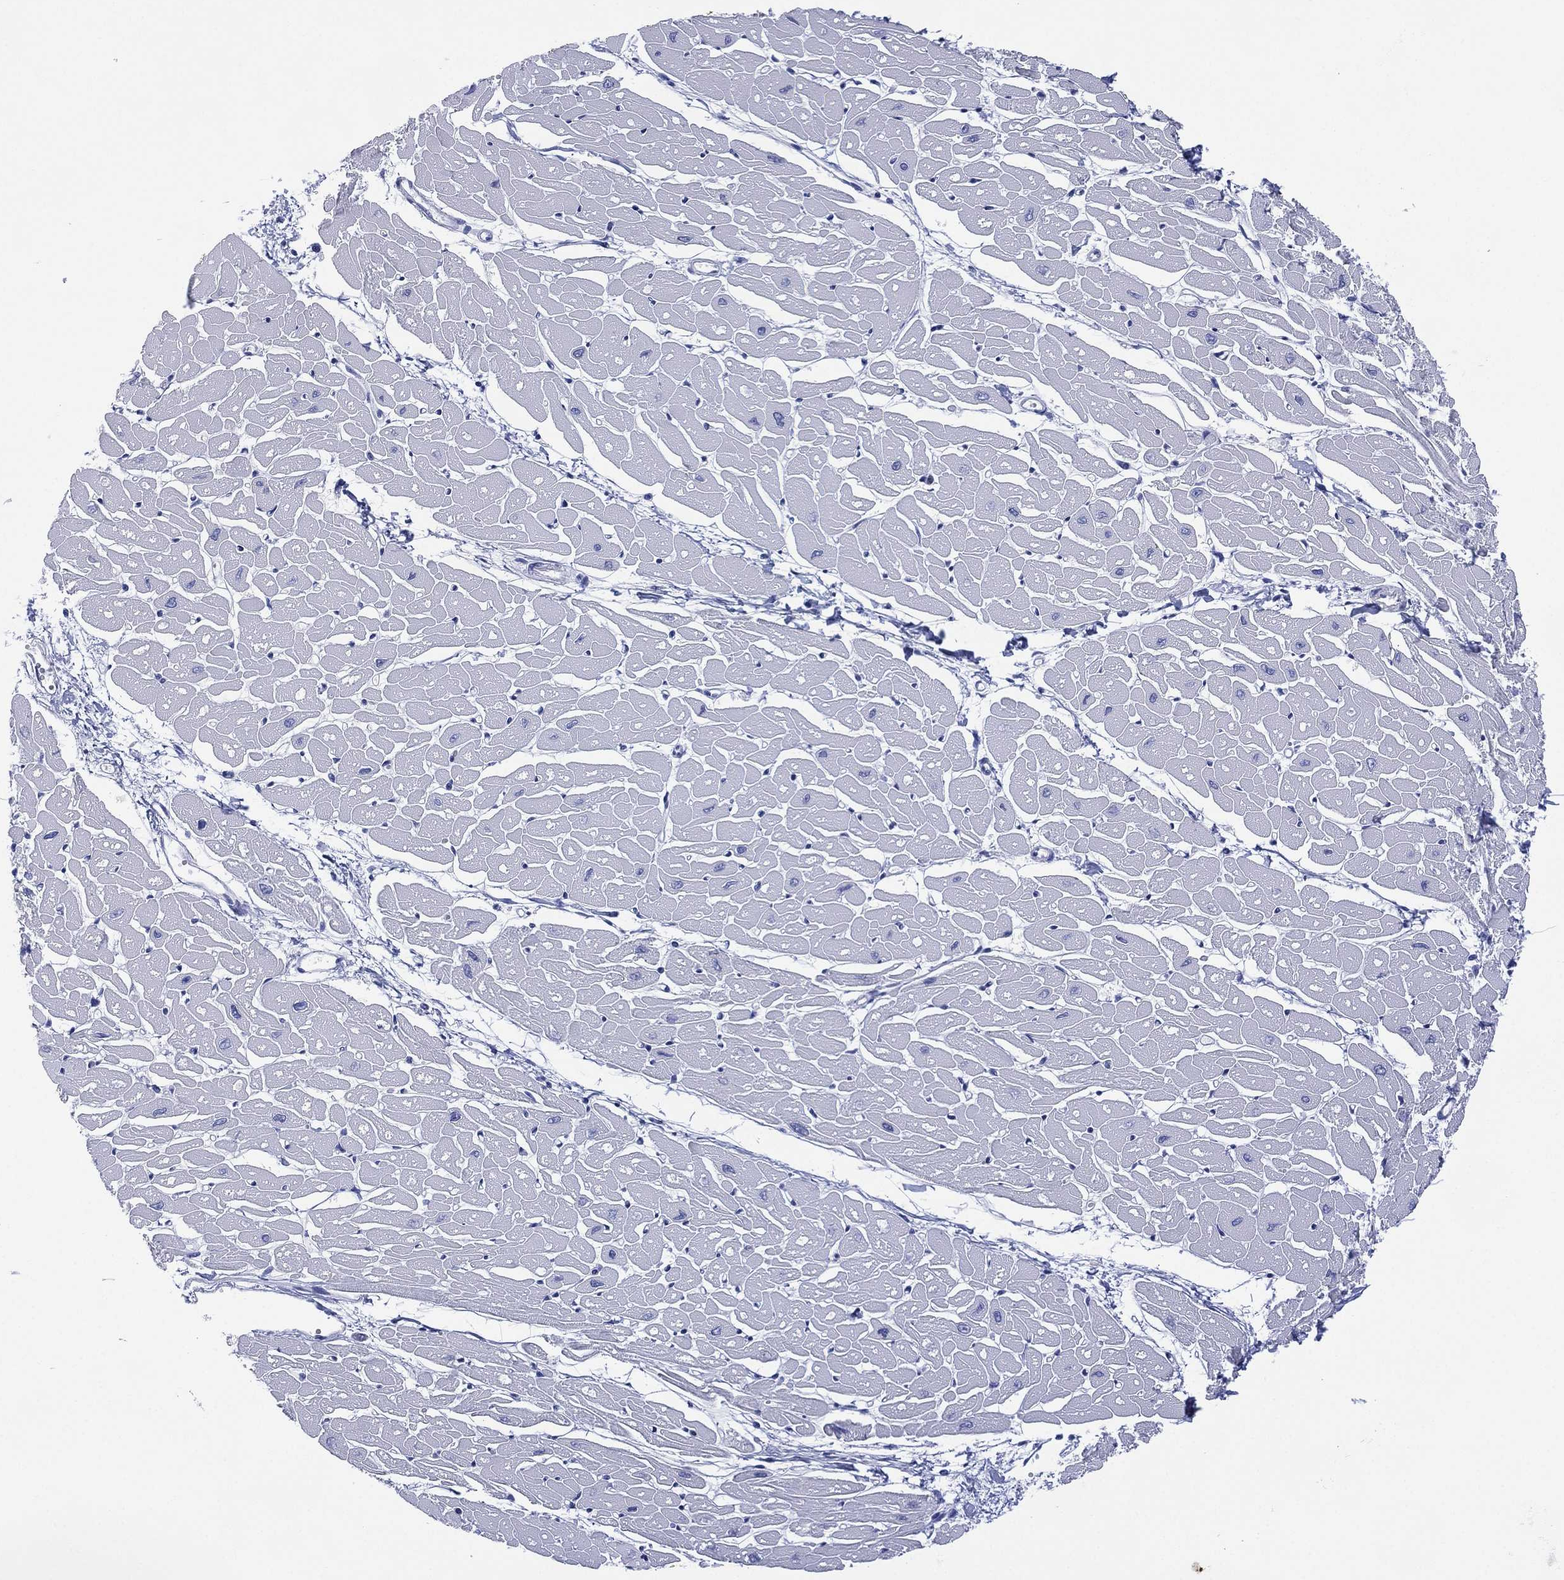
{"staining": {"intensity": "negative", "quantity": "none", "location": "none"}, "tissue": "heart muscle", "cell_type": "Cardiomyocytes", "image_type": "normal", "snomed": [{"axis": "morphology", "description": "Normal tissue, NOS"}, {"axis": "topography", "description": "Heart"}], "caption": "This is an immunohistochemistry micrograph of benign human heart muscle. There is no positivity in cardiomyocytes.", "gene": "DSG1", "patient": {"sex": "male", "age": 57}}